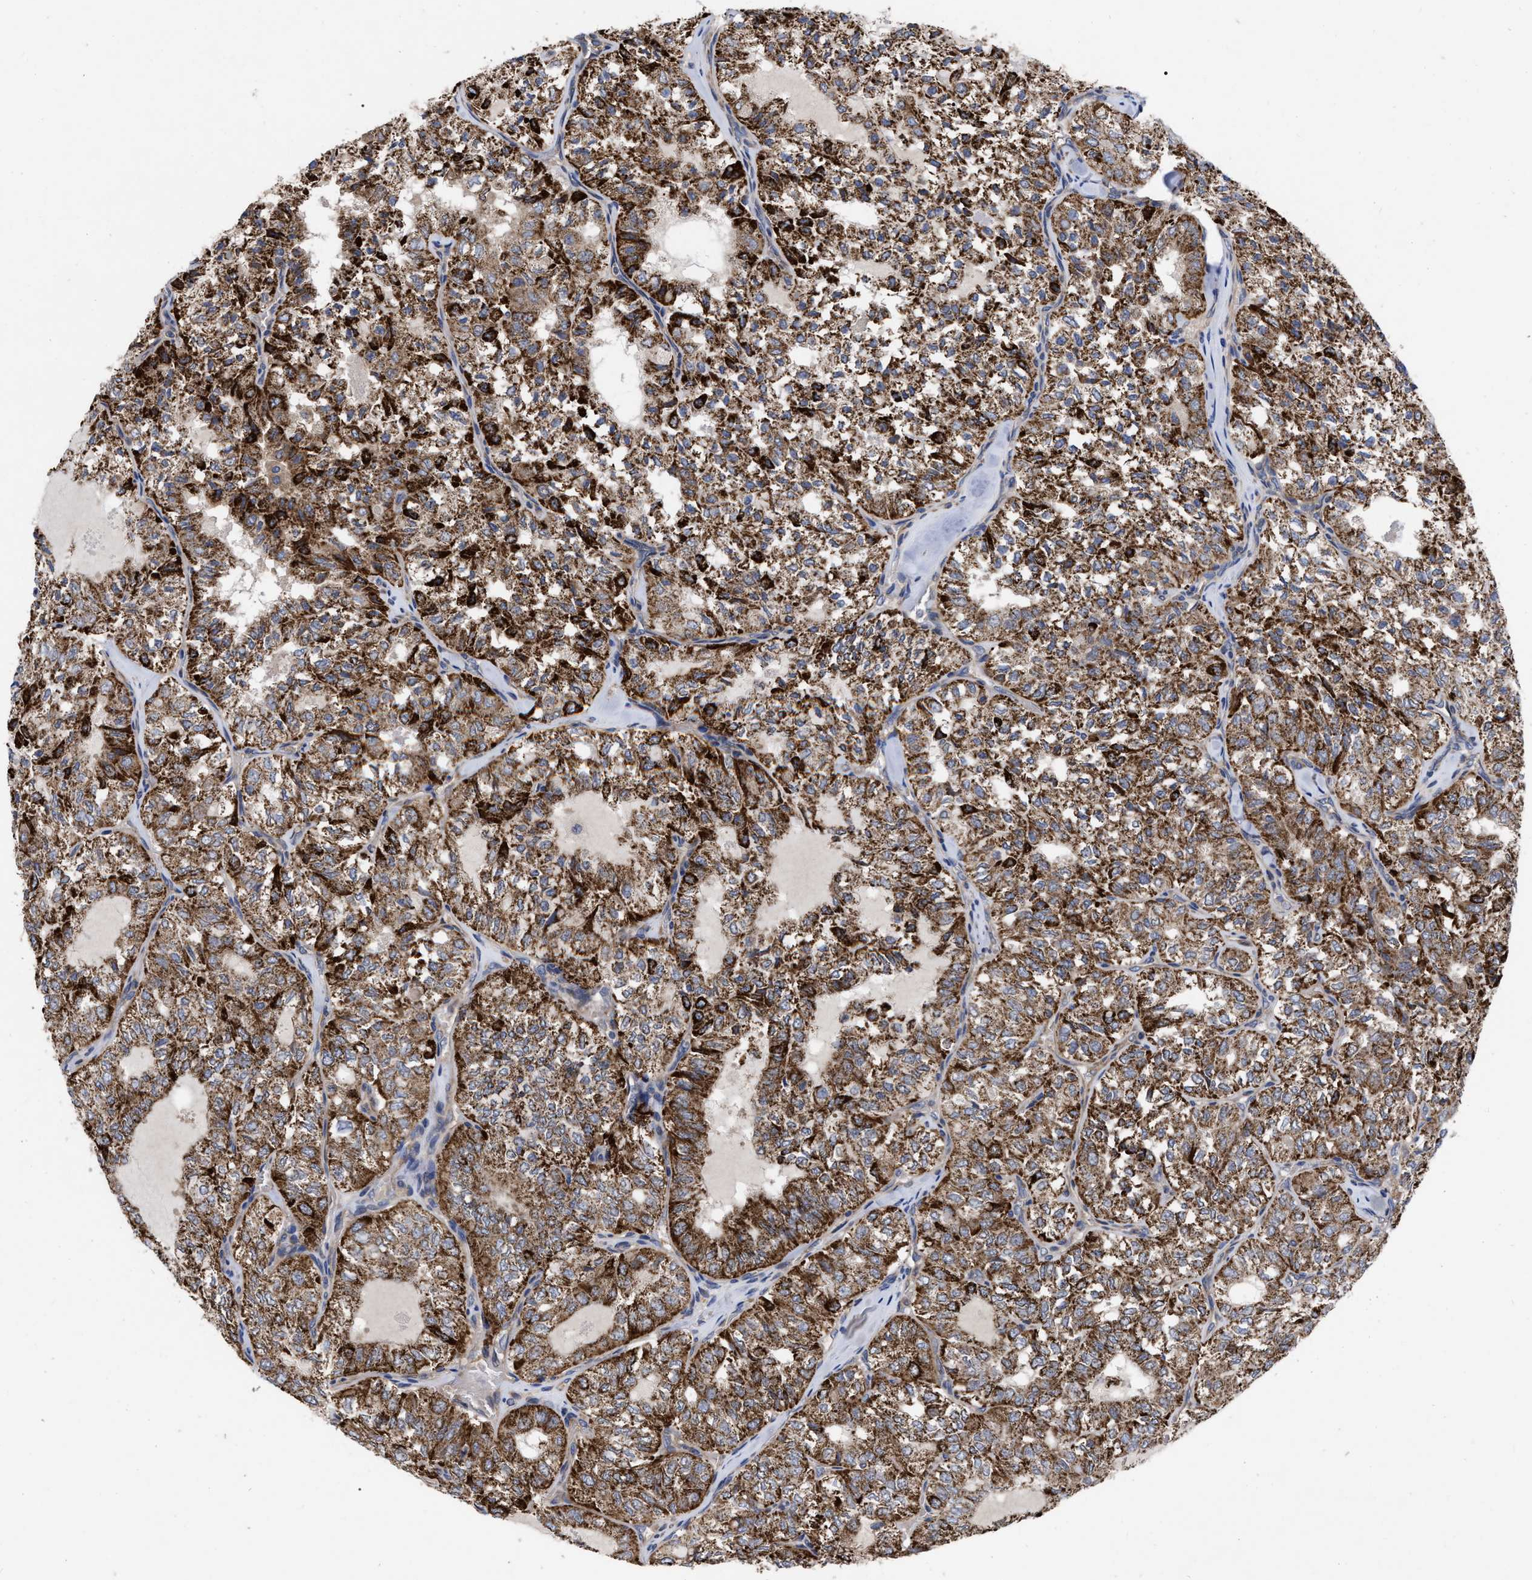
{"staining": {"intensity": "strong", "quantity": ">75%", "location": "cytoplasmic/membranous"}, "tissue": "thyroid cancer", "cell_type": "Tumor cells", "image_type": "cancer", "snomed": [{"axis": "morphology", "description": "Follicular adenoma carcinoma, NOS"}, {"axis": "topography", "description": "Thyroid gland"}], "caption": "A high-resolution micrograph shows IHC staining of thyroid cancer, which shows strong cytoplasmic/membranous positivity in about >75% of tumor cells. (DAB IHC with brightfield microscopy, high magnification).", "gene": "CDKN2C", "patient": {"sex": "male", "age": 75}}